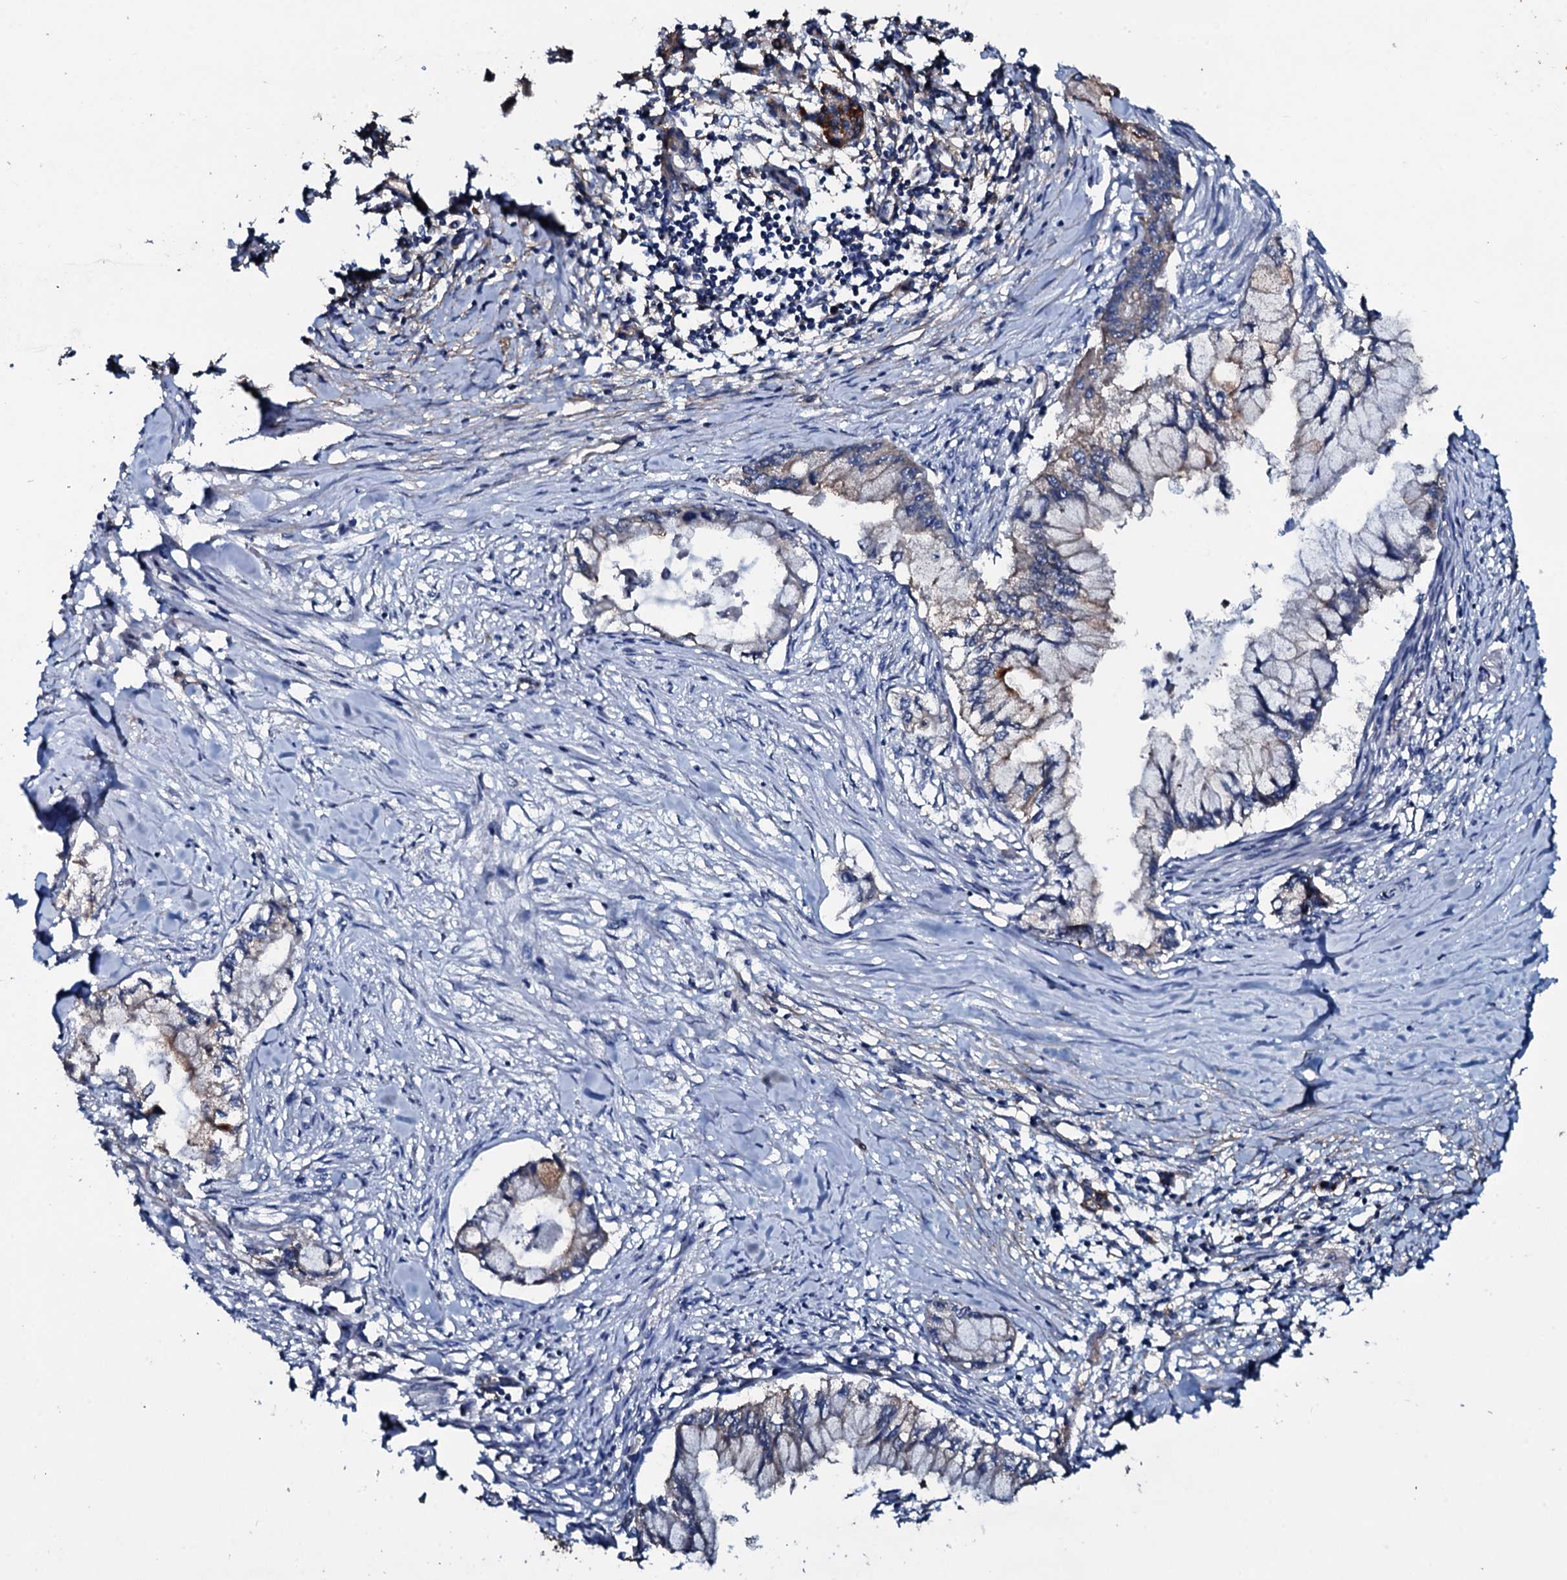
{"staining": {"intensity": "weak", "quantity": "<25%", "location": "cytoplasmic/membranous"}, "tissue": "pancreatic cancer", "cell_type": "Tumor cells", "image_type": "cancer", "snomed": [{"axis": "morphology", "description": "Adenocarcinoma, NOS"}, {"axis": "topography", "description": "Pancreas"}], "caption": "Immunohistochemistry micrograph of neoplastic tissue: human adenocarcinoma (pancreatic) stained with DAB demonstrates no significant protein expression in tumor cells. (Immunohistochemistry, brightfield microscopy, high magnification).", "gene": "DMAC2", "patient": {"sex": "male", "age": 48}}